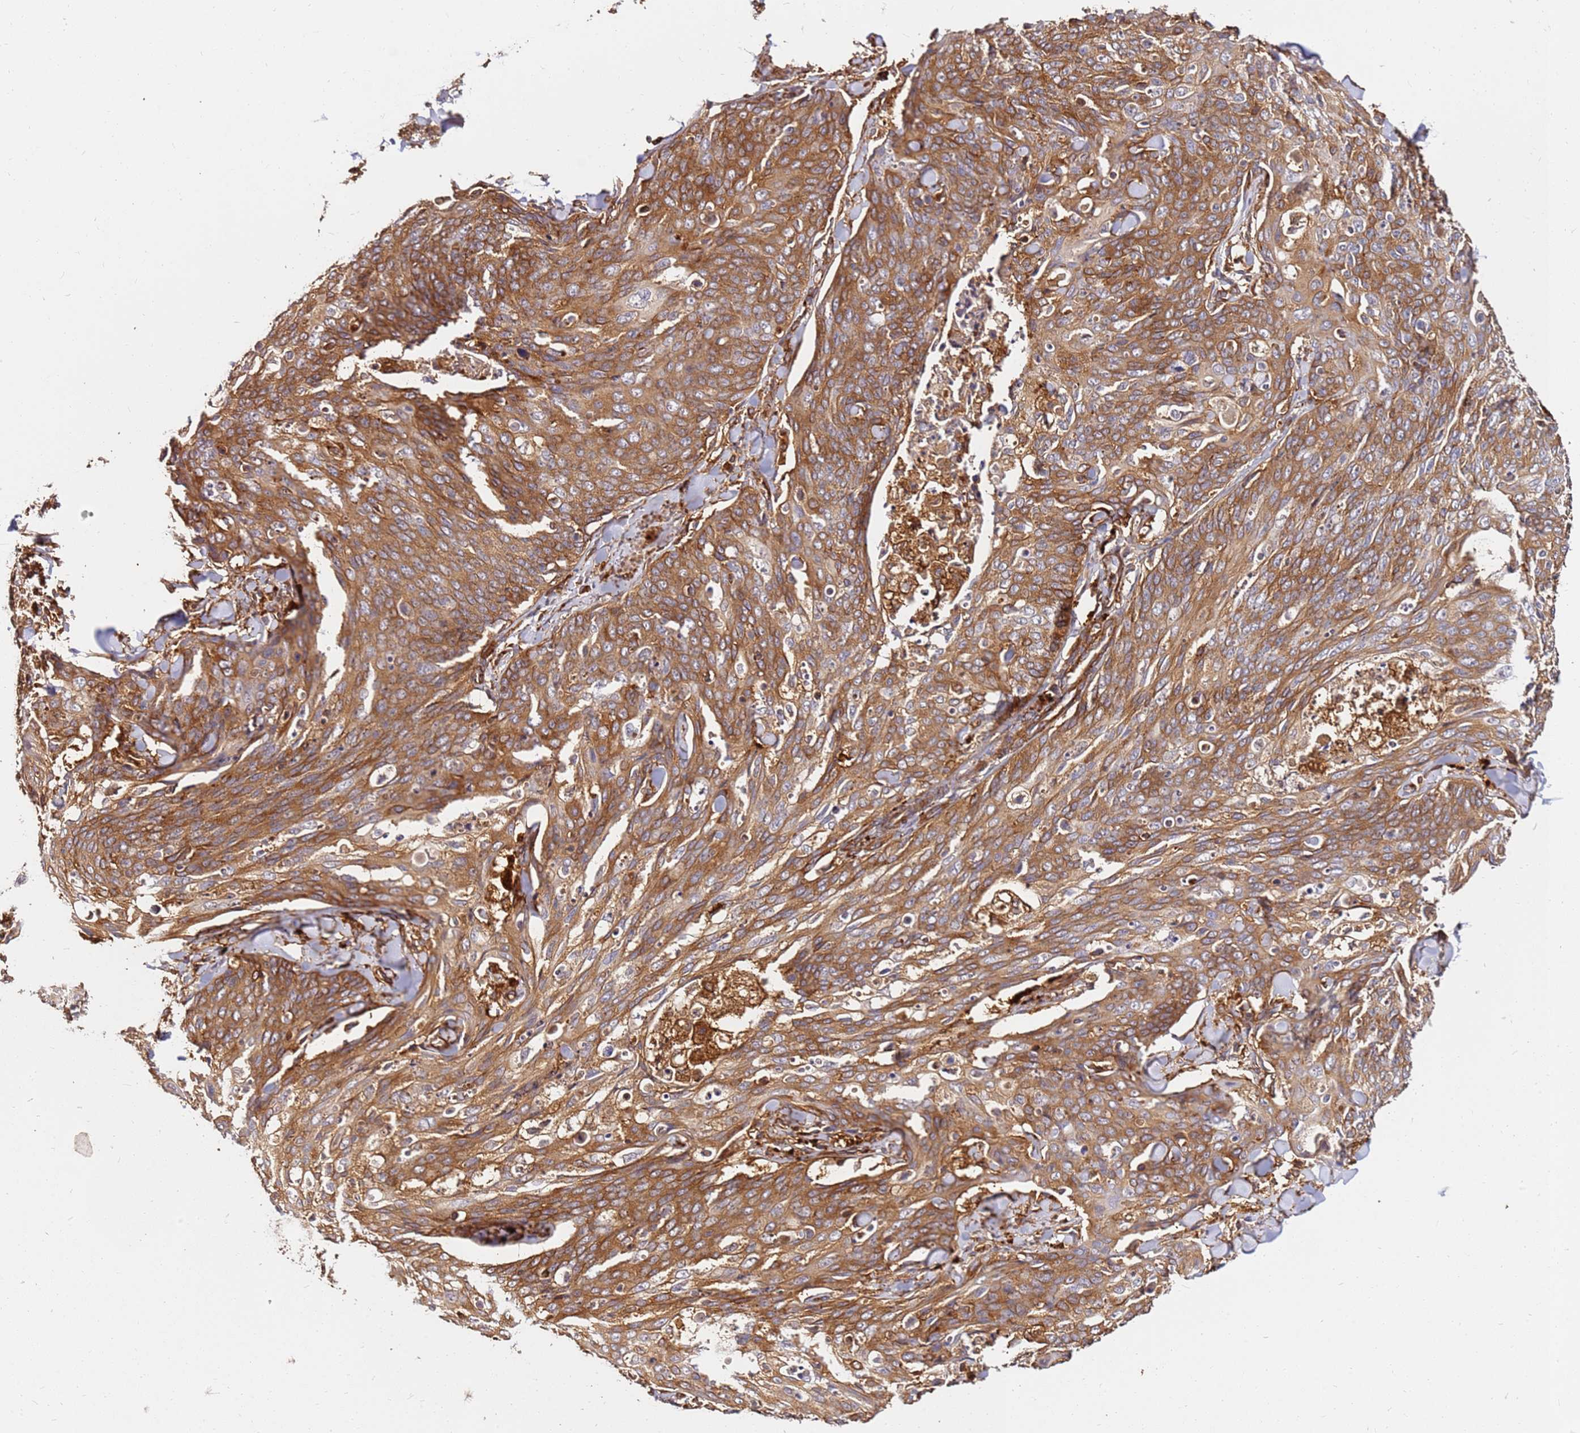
{"staining": {"intensity": "strong", "quantity": ">75%", "location": "cytoplasmic/membranous"}, "tissue": "skin cancer", "cell_type": "Tumor cells", "image_type": "cancer", "snomed": [{"axis": "morphology", "description": "Squamous cell carcinoma, NOS"}, {"axis": "topography", "description": "Skin"}, {"axis": "topography", "description": "Vulva"}], "caption": "High-magnification brightfield microscopy of skin cancer (squamous cell carcinoma) stained with DAB (3,3'-diaminobenzidine) (brown) and counterstained with hematoxylin (blue). tumor cells exhibit strong cytoplasmic/membranous expression is identified in approximately>75% of cells.", "gene": "DVL3", "patient": {"sex": "female", "age": 85}}